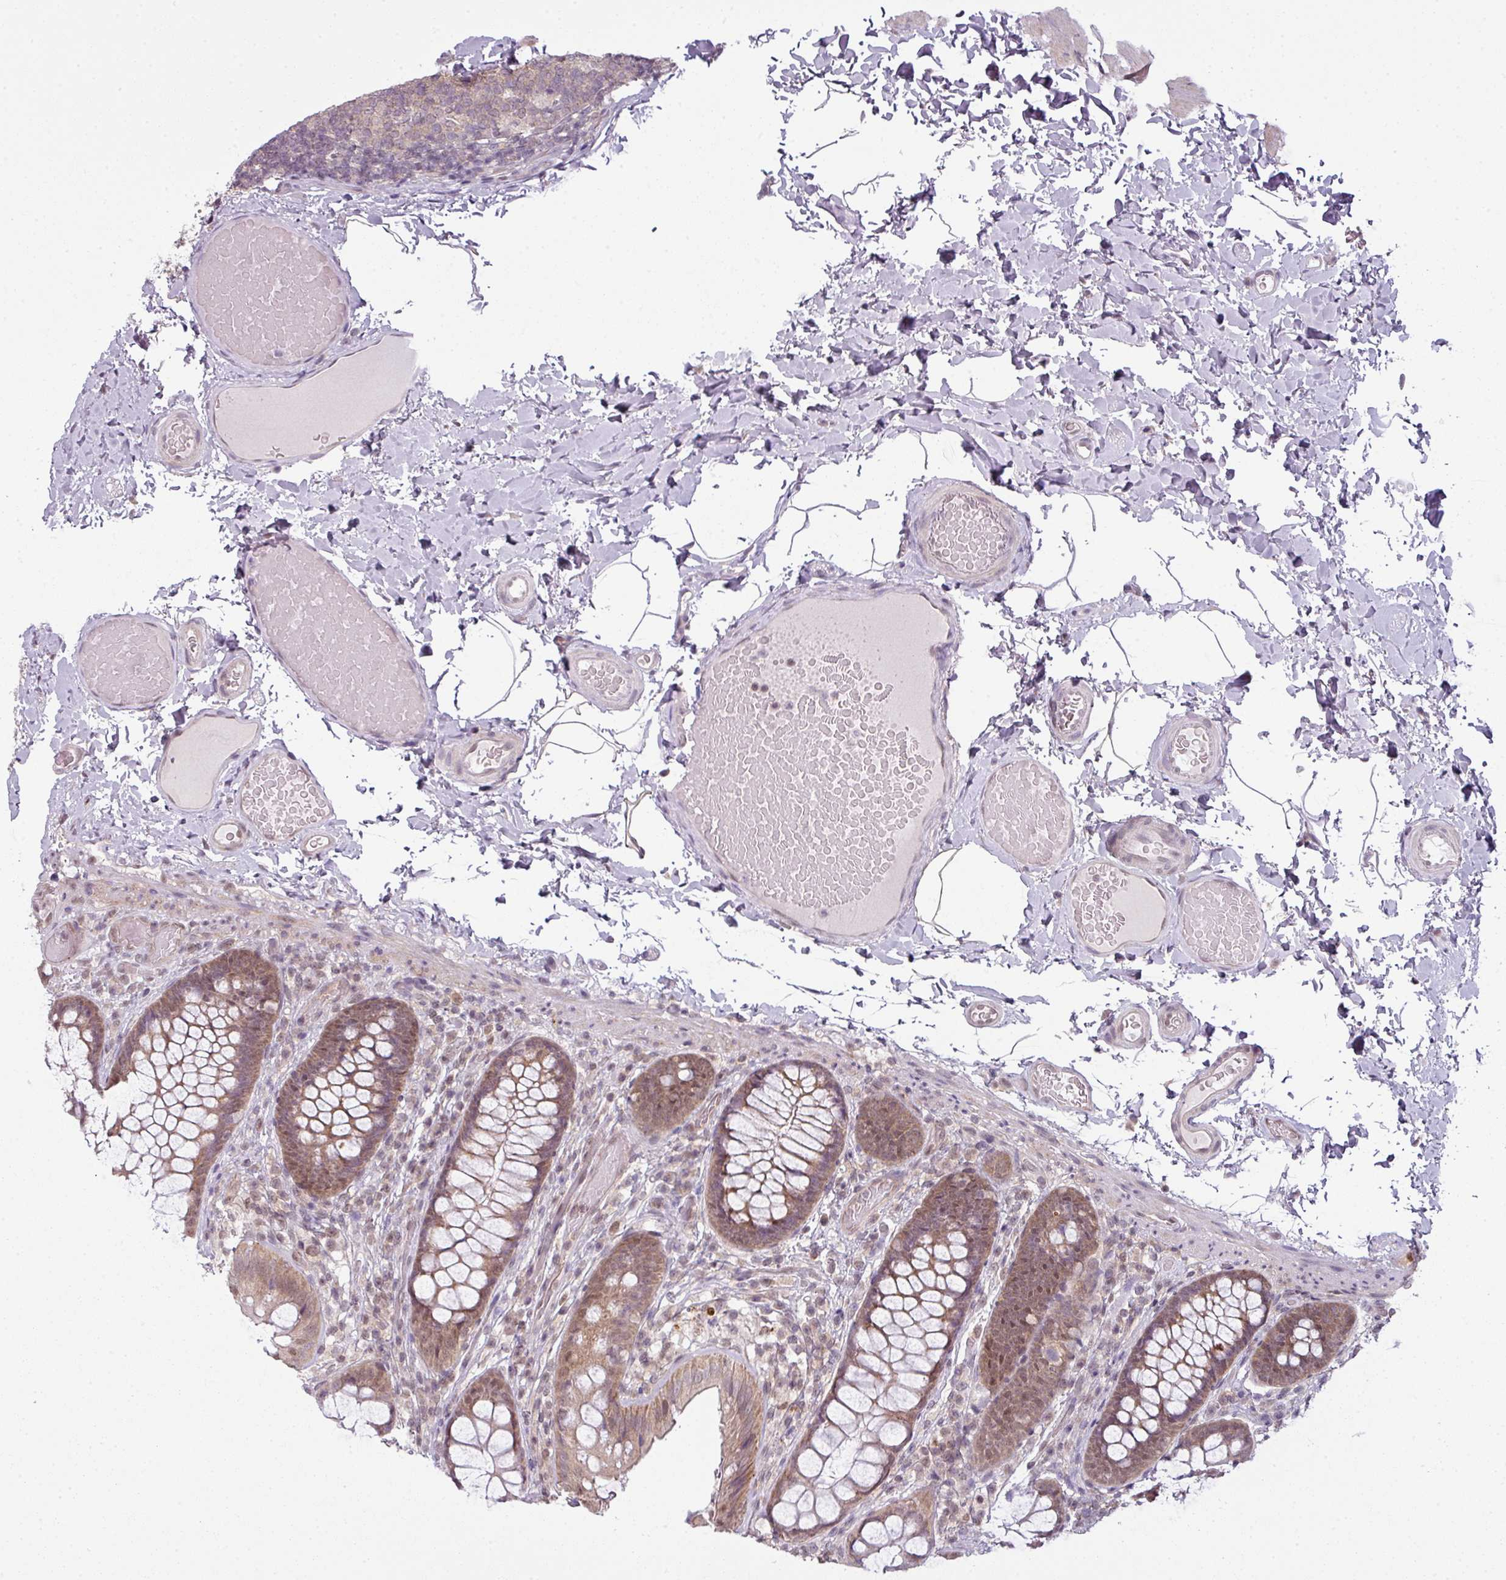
{"staining": {"intensity": "weak", "quantity": ">75%", "location": "nuclear"}, "tissue": "colon", "cell_type": "Endothelial cells", "image_type": "normal", "snomed": [{"axis": "morphology", "description": "Normal tissue, NOS"}, {"axis": "topography", "description": "Colon"}], "caption": "High-magnification brightfield microscopy of benign colon stained with DAB (brown) and counterstained with hematoxylin (blue). endothelial cells exhibit weak nuclear expression is appreciated in about>75% of cells.", "gene": "DERPC", "patient": {"sex": "male", "age": 46}}